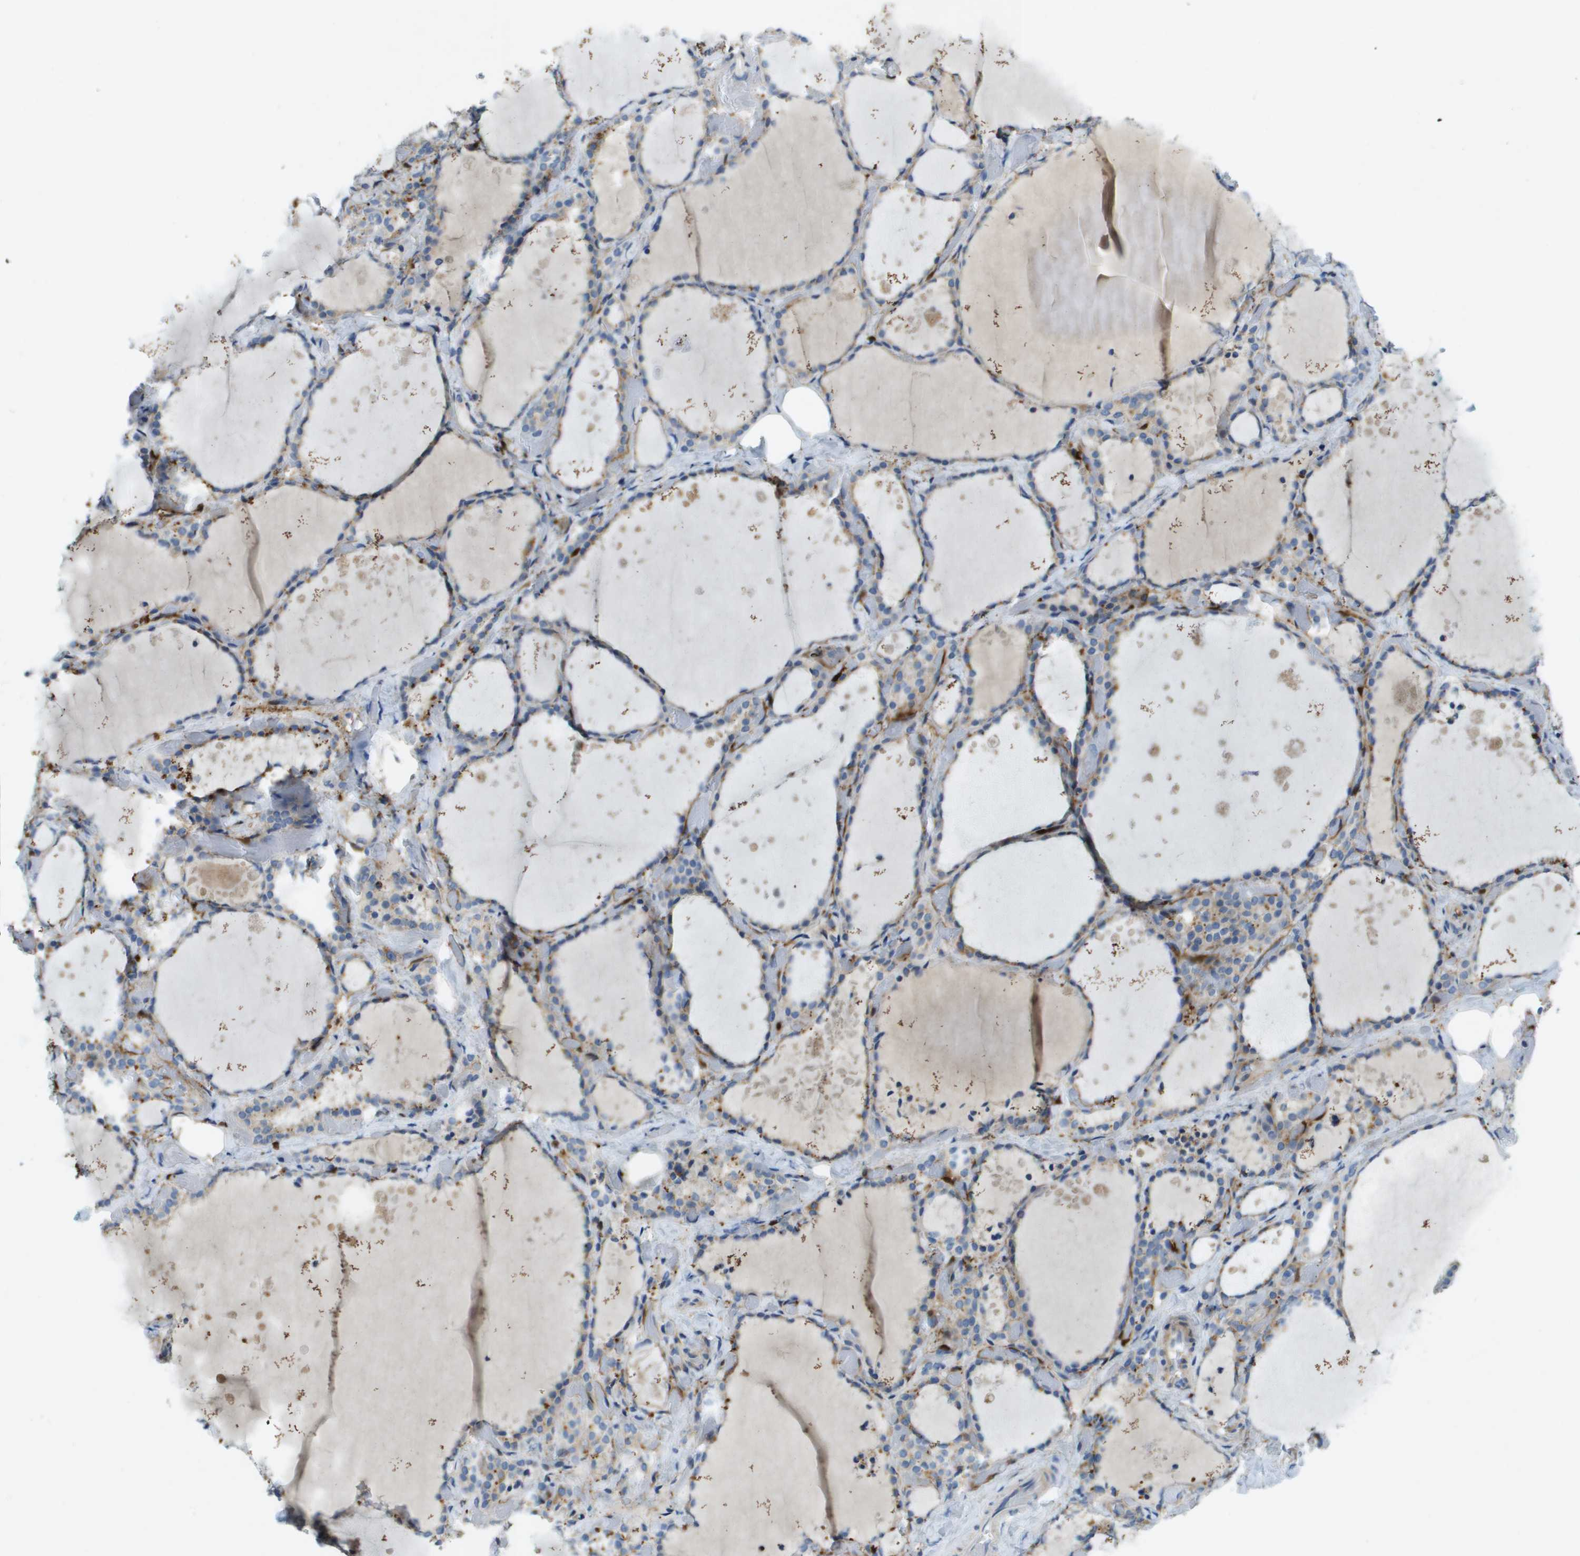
{"staining": {"intensity": "weak", "quantity": "25%-75%", "location": "cytoplasmic/membranous"}, "tissue": "thyroid gland", "cell_type": "Glandular cells", "image_type": "normal", "snomed": [{"axis": "morphology", "description": "Normal tissue, NOS"}, {"axis": "topography", "description": "Thyroid gland"}], "caption": "Immunohistochemical staining of benign human thyroid gland exhibits low levels of weak cytoplasmic/membranous expression in about 25%-75% of glandular cells.", "gene": "CYGB", "patient": {"sex": "female", "age": 44}}